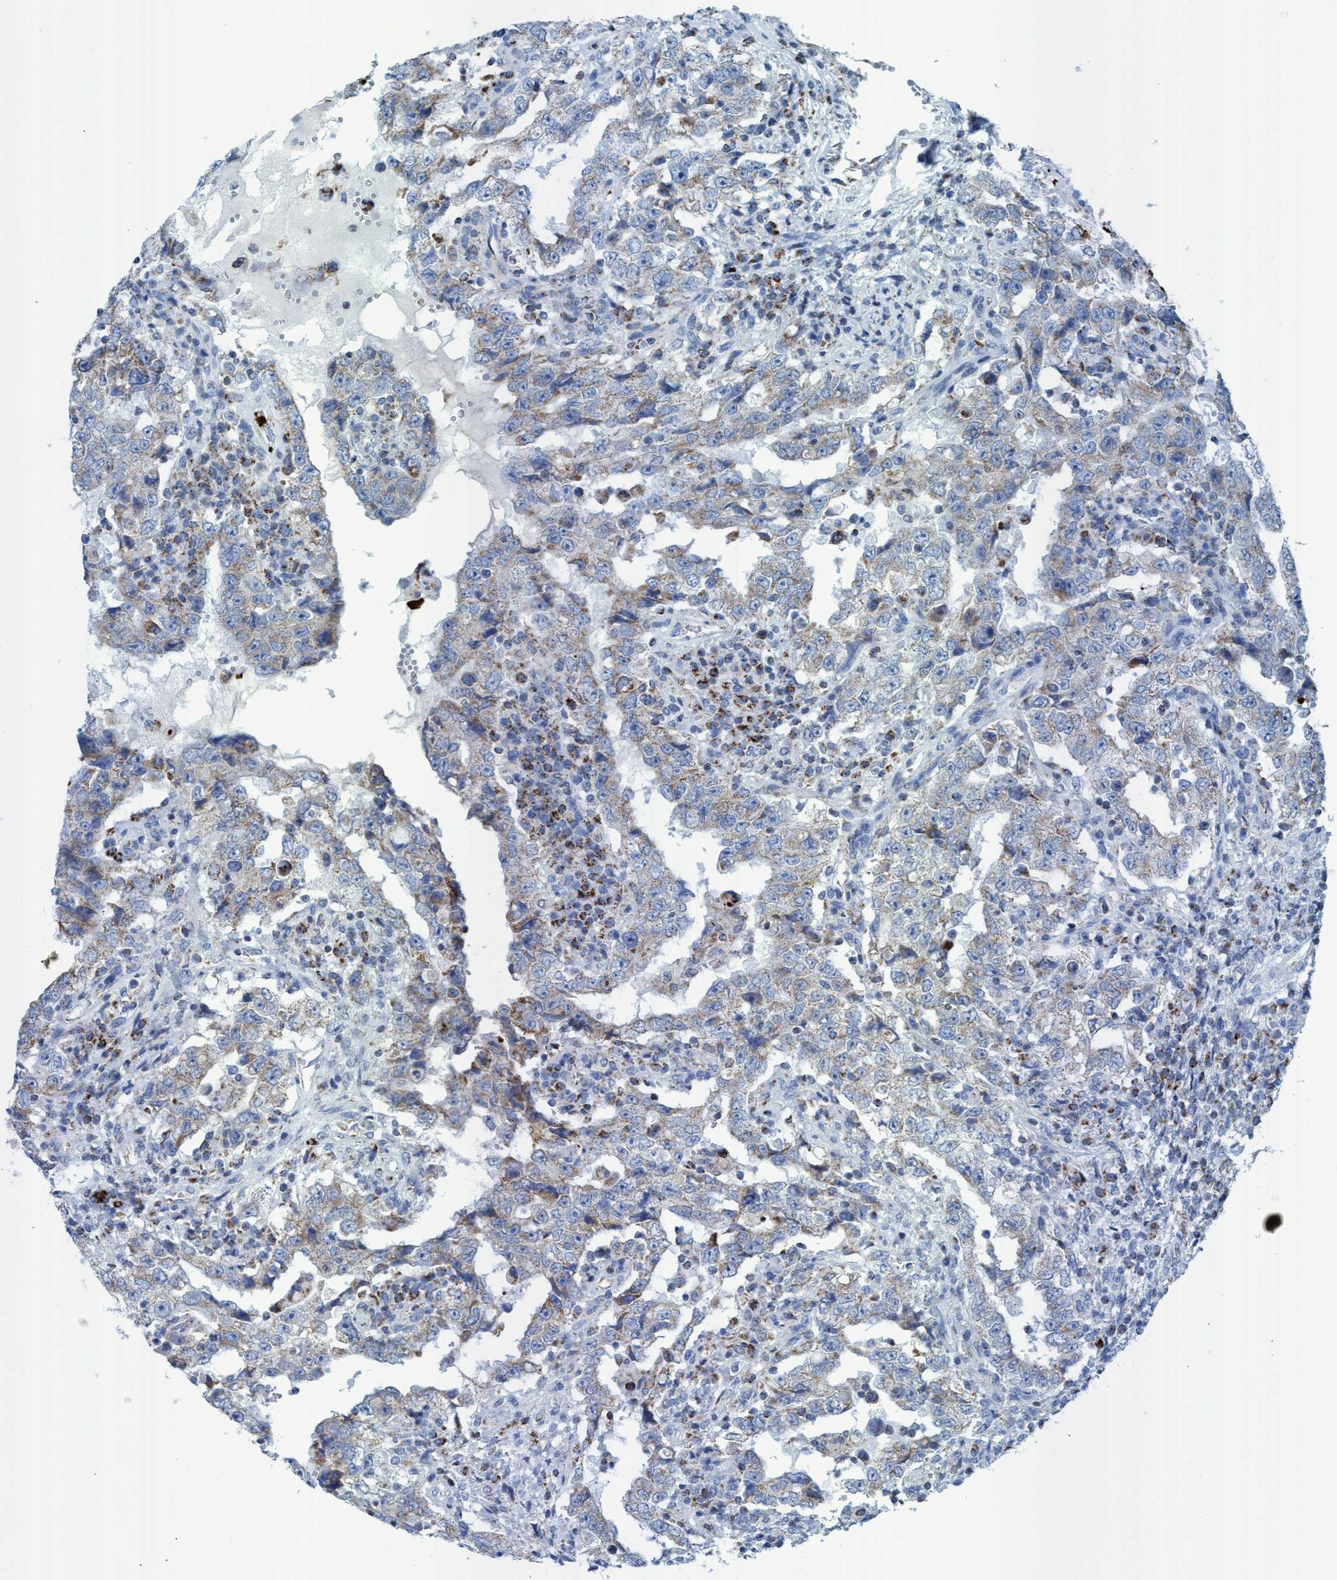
{"staining": {"intensity": "weak", "quantity": "25%-75%", "location": "cytoplasmic/membranous"}, "tissue": "testis cancer", "cell_type": "Tumor cells", "image_type": "cancer", "snomed": [{"axis": "morphology", "description": "Carcinoma, Embryonal, NOS"}, {"axis": "topography", "description": "Testis"}], "caption": "A brown stain labels weak cytoplasmic/membranous positivity of a protein in embryonal carcinoma (testis) tumor cells.", "gene": "GGA3", "patient": {"sex": "male", "age": 26}}